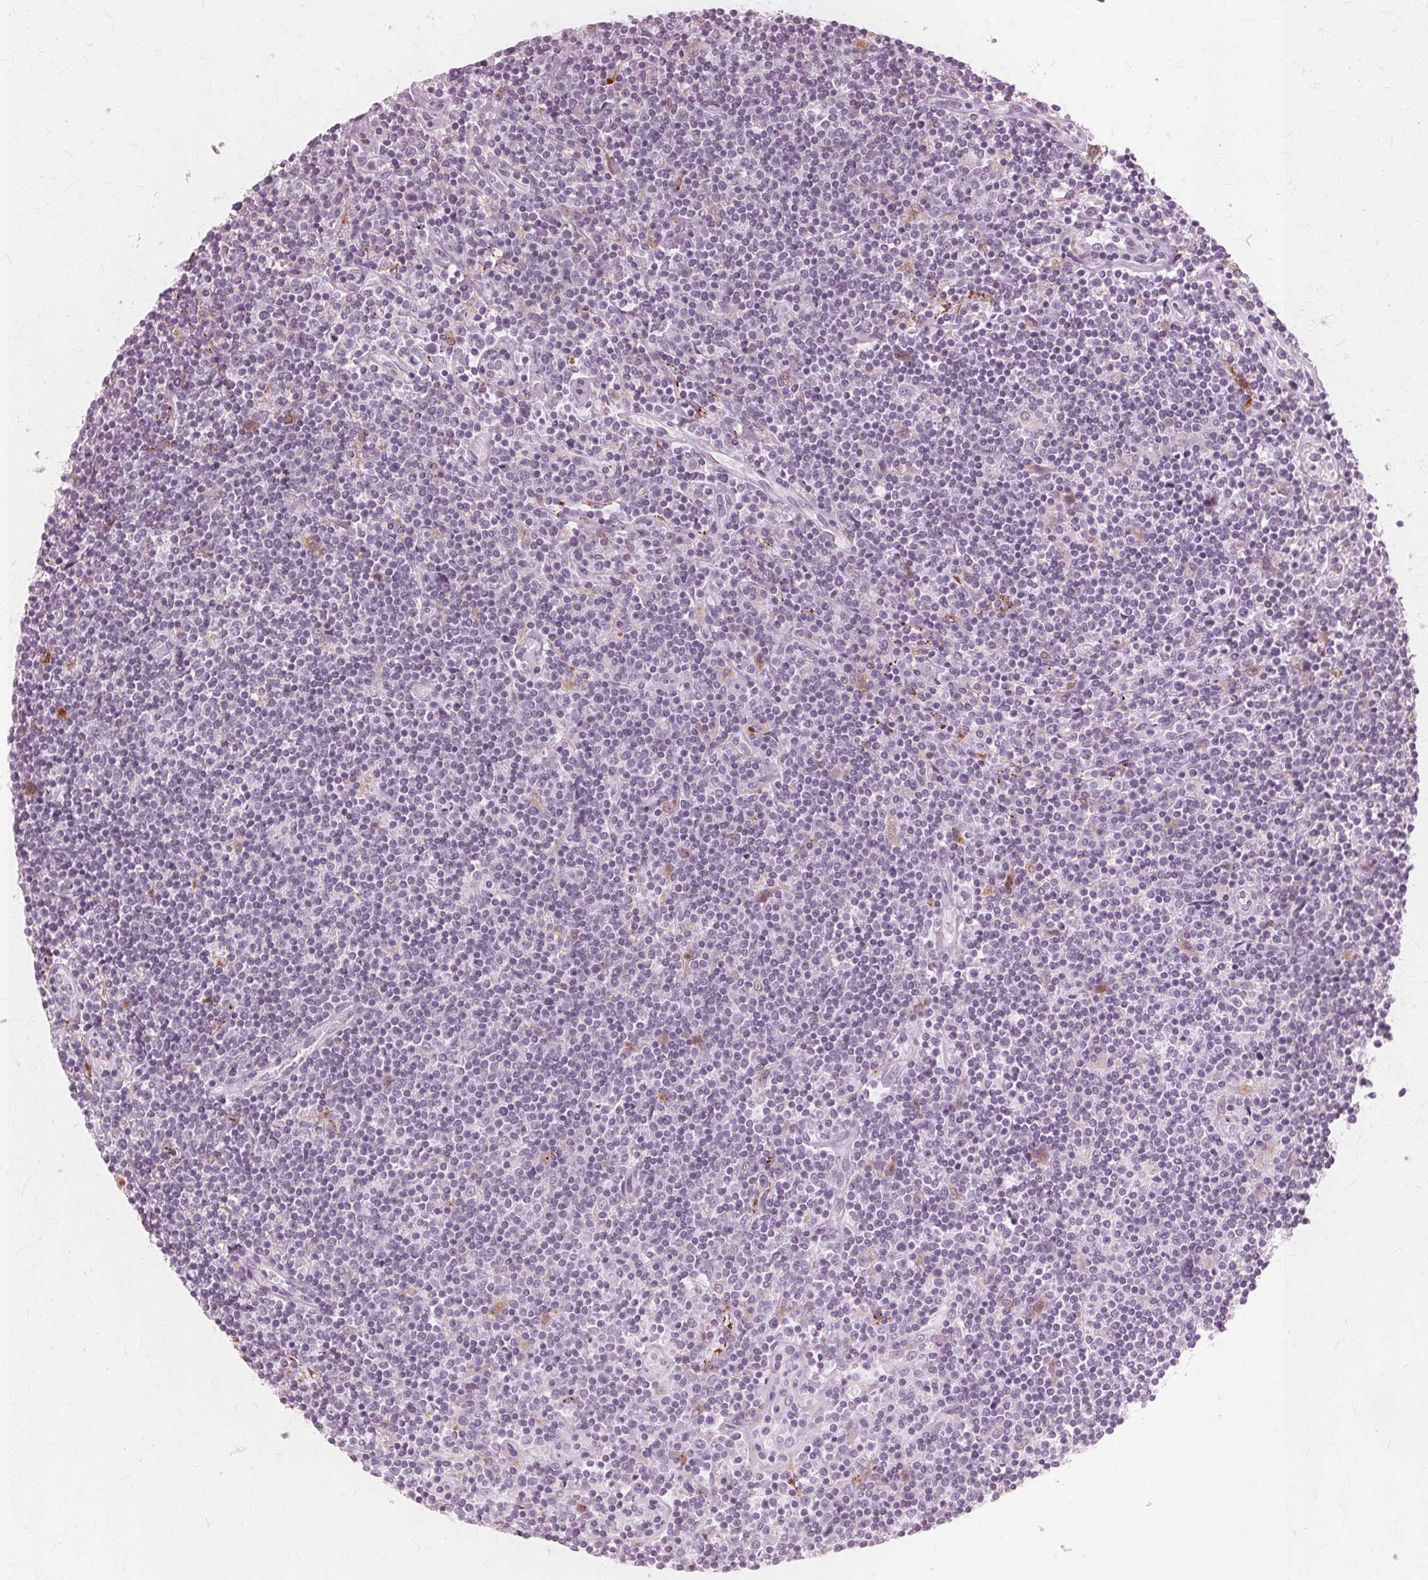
{"staining": {"intensity": "negative", "quantity": "none", "location": "none"}, "tissue": "lymphoma", "cell_type": "Tumor cells", "image_type": "cancer", "snomed": [{"axis": "morphology", "description": "Hodgkin's disease, NOS"}, {"axis": "topography", "description": "Lymph node"}], "caption": "Tumor cells are negative for brown protein staining in lymphoma. The staining is performed using DAB (3,3'-diaminobenzidine) brown chromogen with nuclei counter-stained in using hematoxylin.", "gene": "DNASE2", "patient": {"sex": "male", "age": 40}}